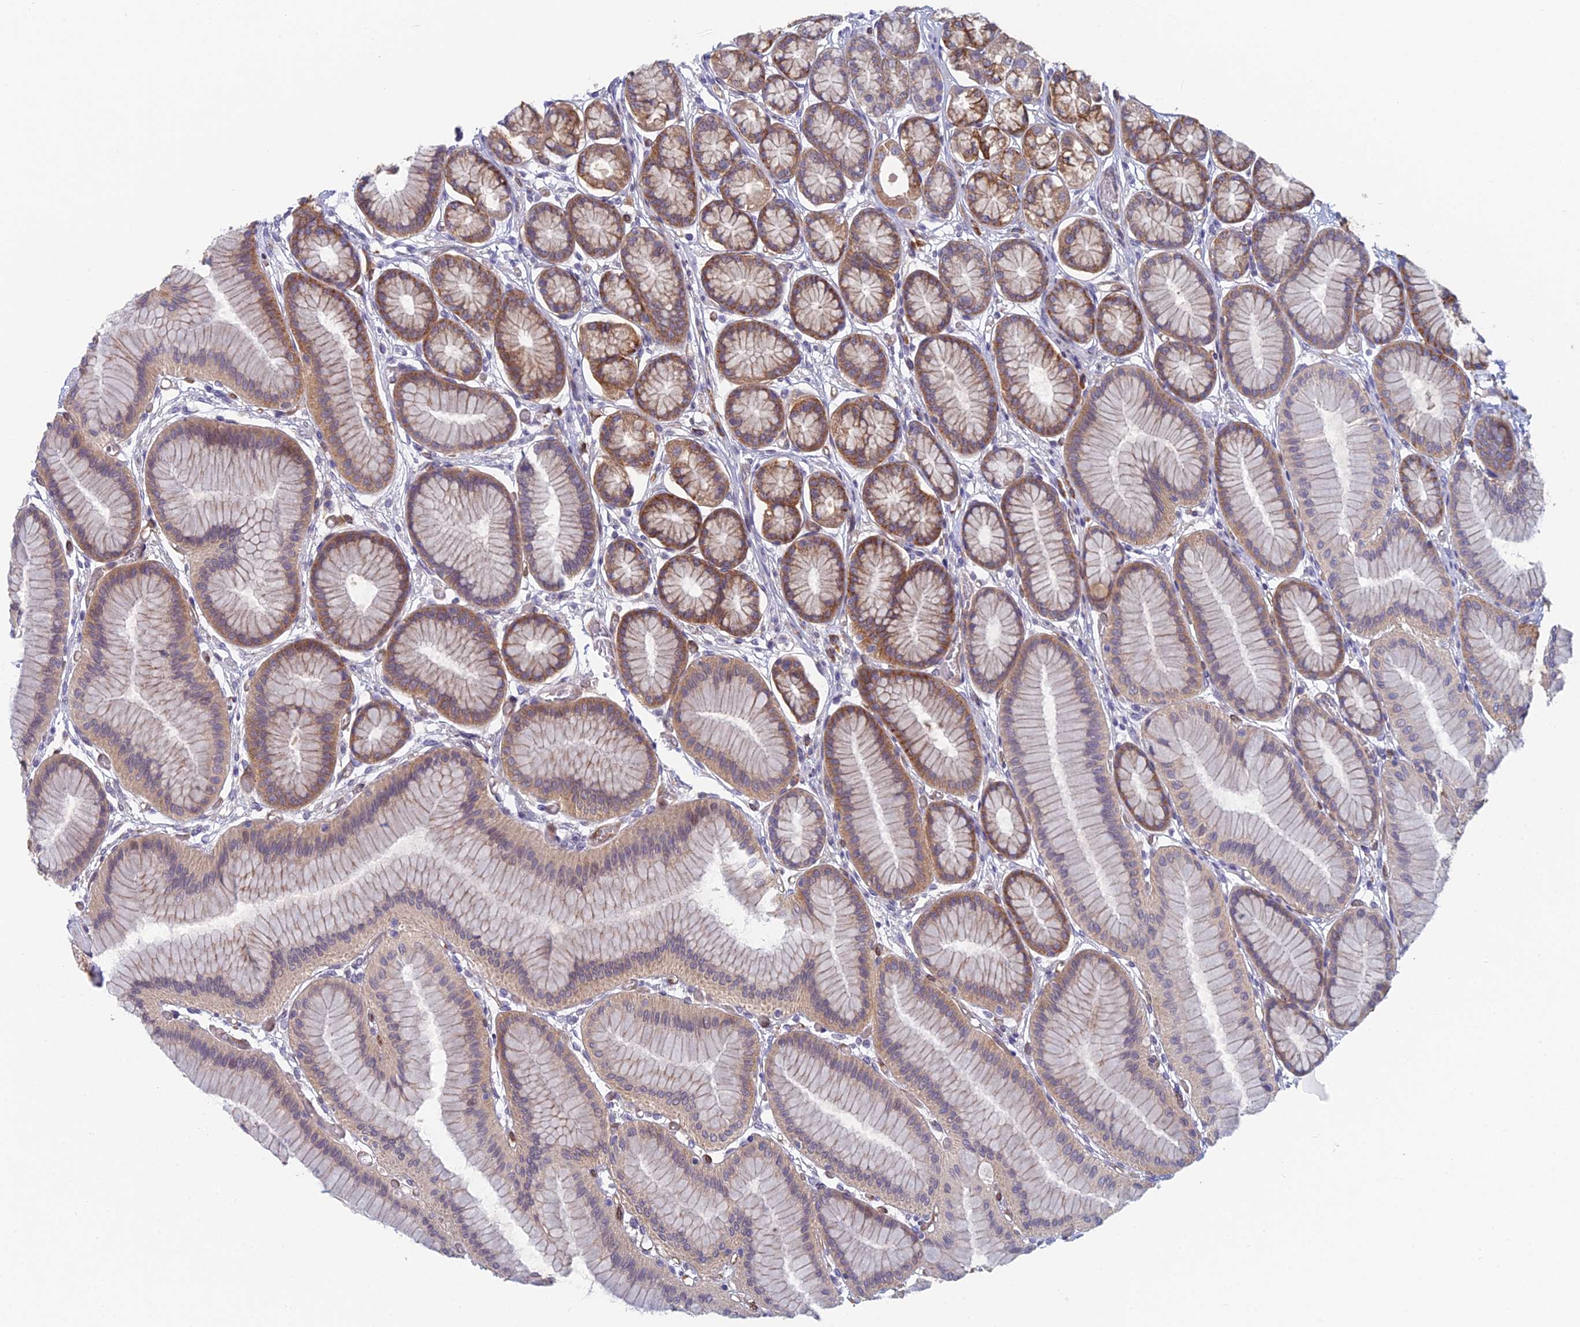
{"staining": {"intensity": "moderate", "quantity": ">75%", "location": "cytoplasmic/membranous"}, "tissue": "stomach", "cell_type": "Glandular cells", "image_type": "normal", "snomed": [{"axis": "morphology", "description": "Normal tissue, NOS"}, {"axis": "morphology", "description": "Adenocarcinoma, NOS"}, {"axis": "morphology", "description": "Adenocarcinoma, High grade"}, {"axis": "topography", "description": "Stomach, upper"}, {"axis": "topography", "description": "Stomach"}], "caption": "IHC micrograph of normal human stomach stained for a protein (brown), which exhibits medium levels of moderate cytoplasmic/membranous positivity in about >75% of glandular cells.", "gene": "PPP1R26", "patient": {"sex": "female", "age": 65}}